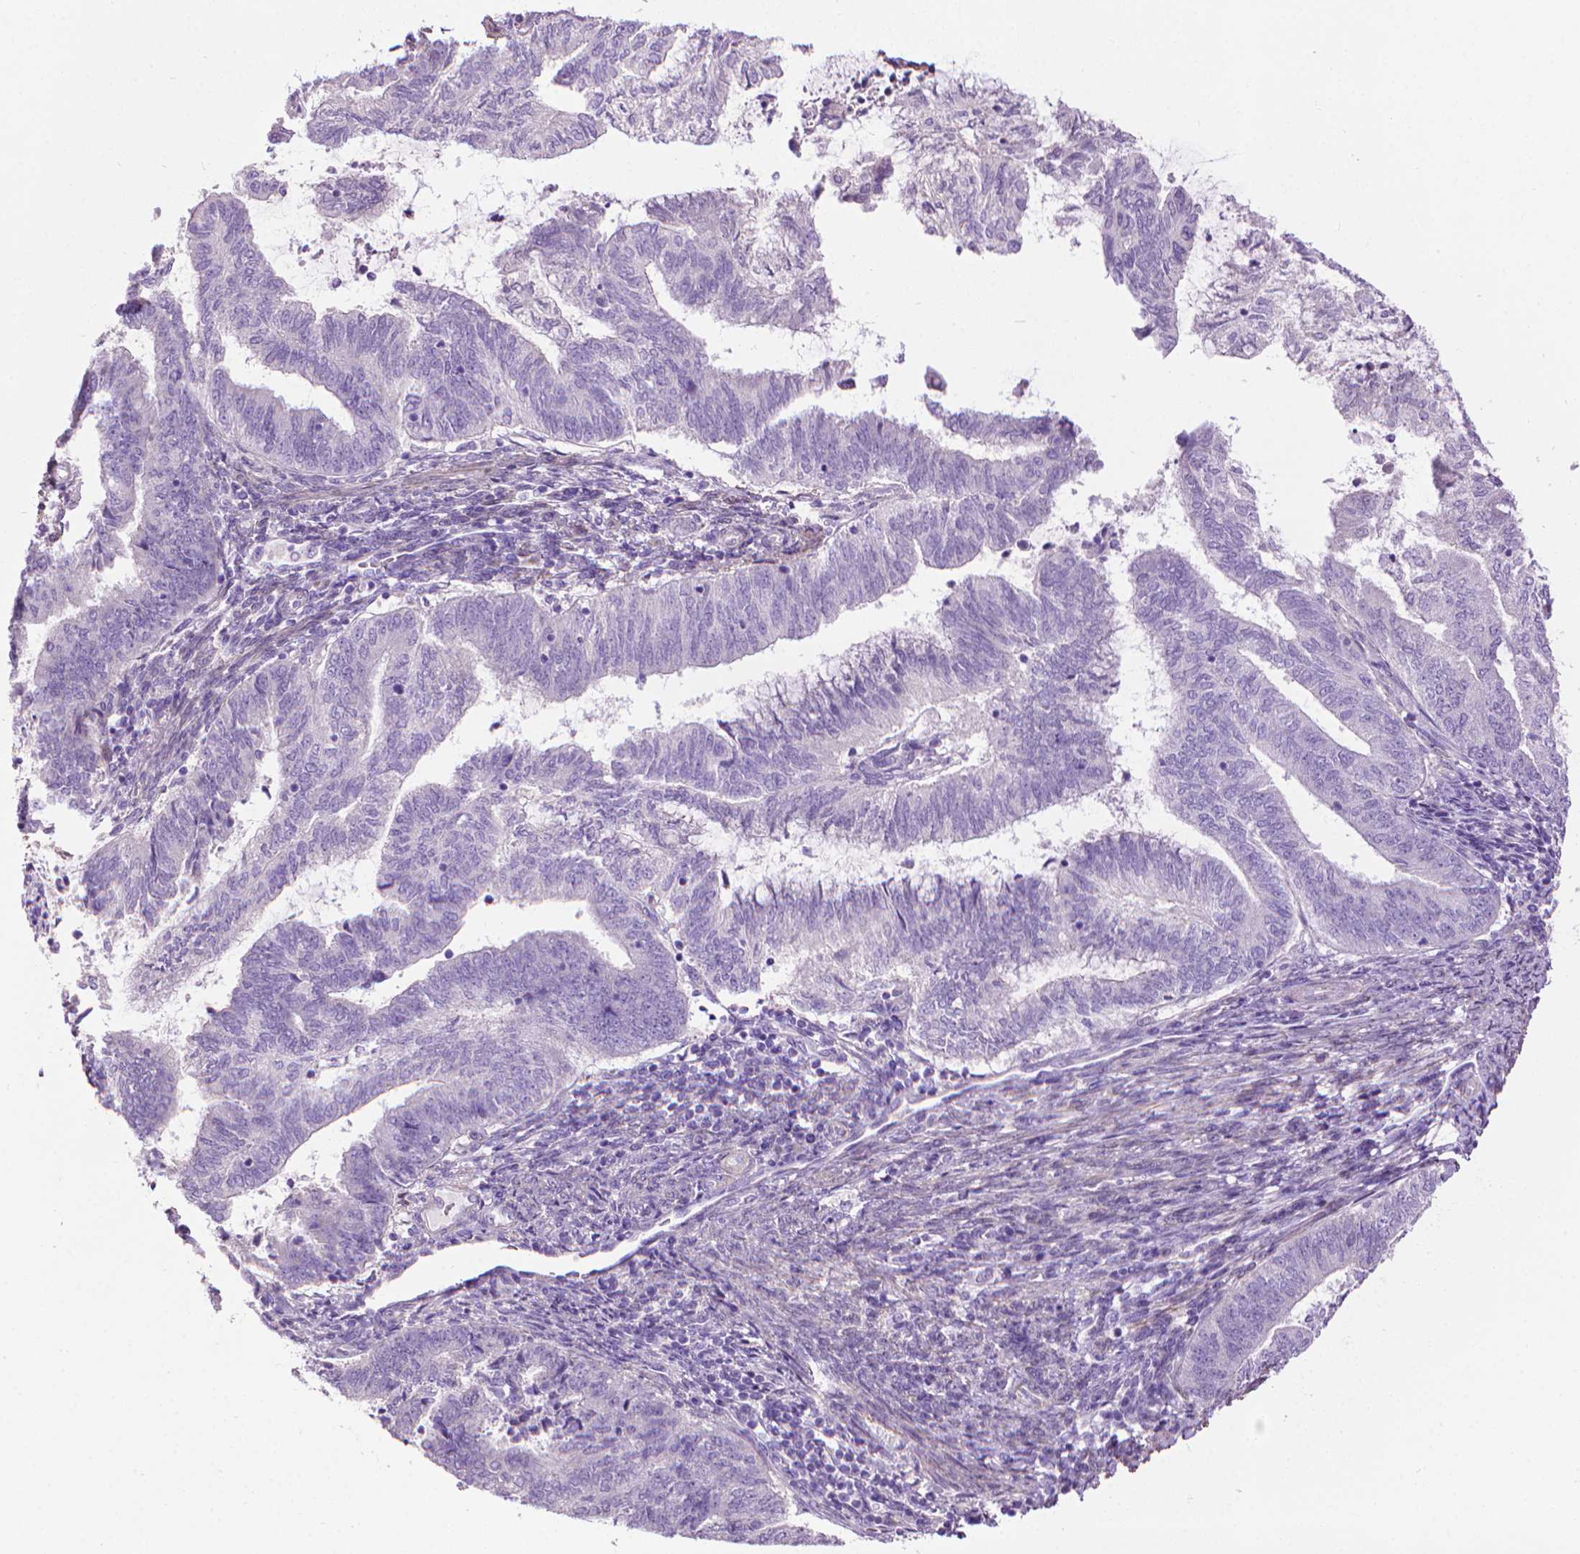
{"staining": {"intensity": "negative", "quantity": "none", "location": "none"}, "tissue": "endometrial cancer", "cell_type": "Tumor cells", "image_type": "cancer", "snomed": [{"axis": "morphology", "description": "Adenocarcinoma, NOS"}, {"axis": "topography", "description": "Endometrium"}], "caption": "Endometrial cancer (adenocarcinoma) was stained to show a protein in brown. There is no significant staining in tumor cells. Nuclei are stained in blue.", "gene": "AQP10", "patient": {"sex": "female", "age": 65}}